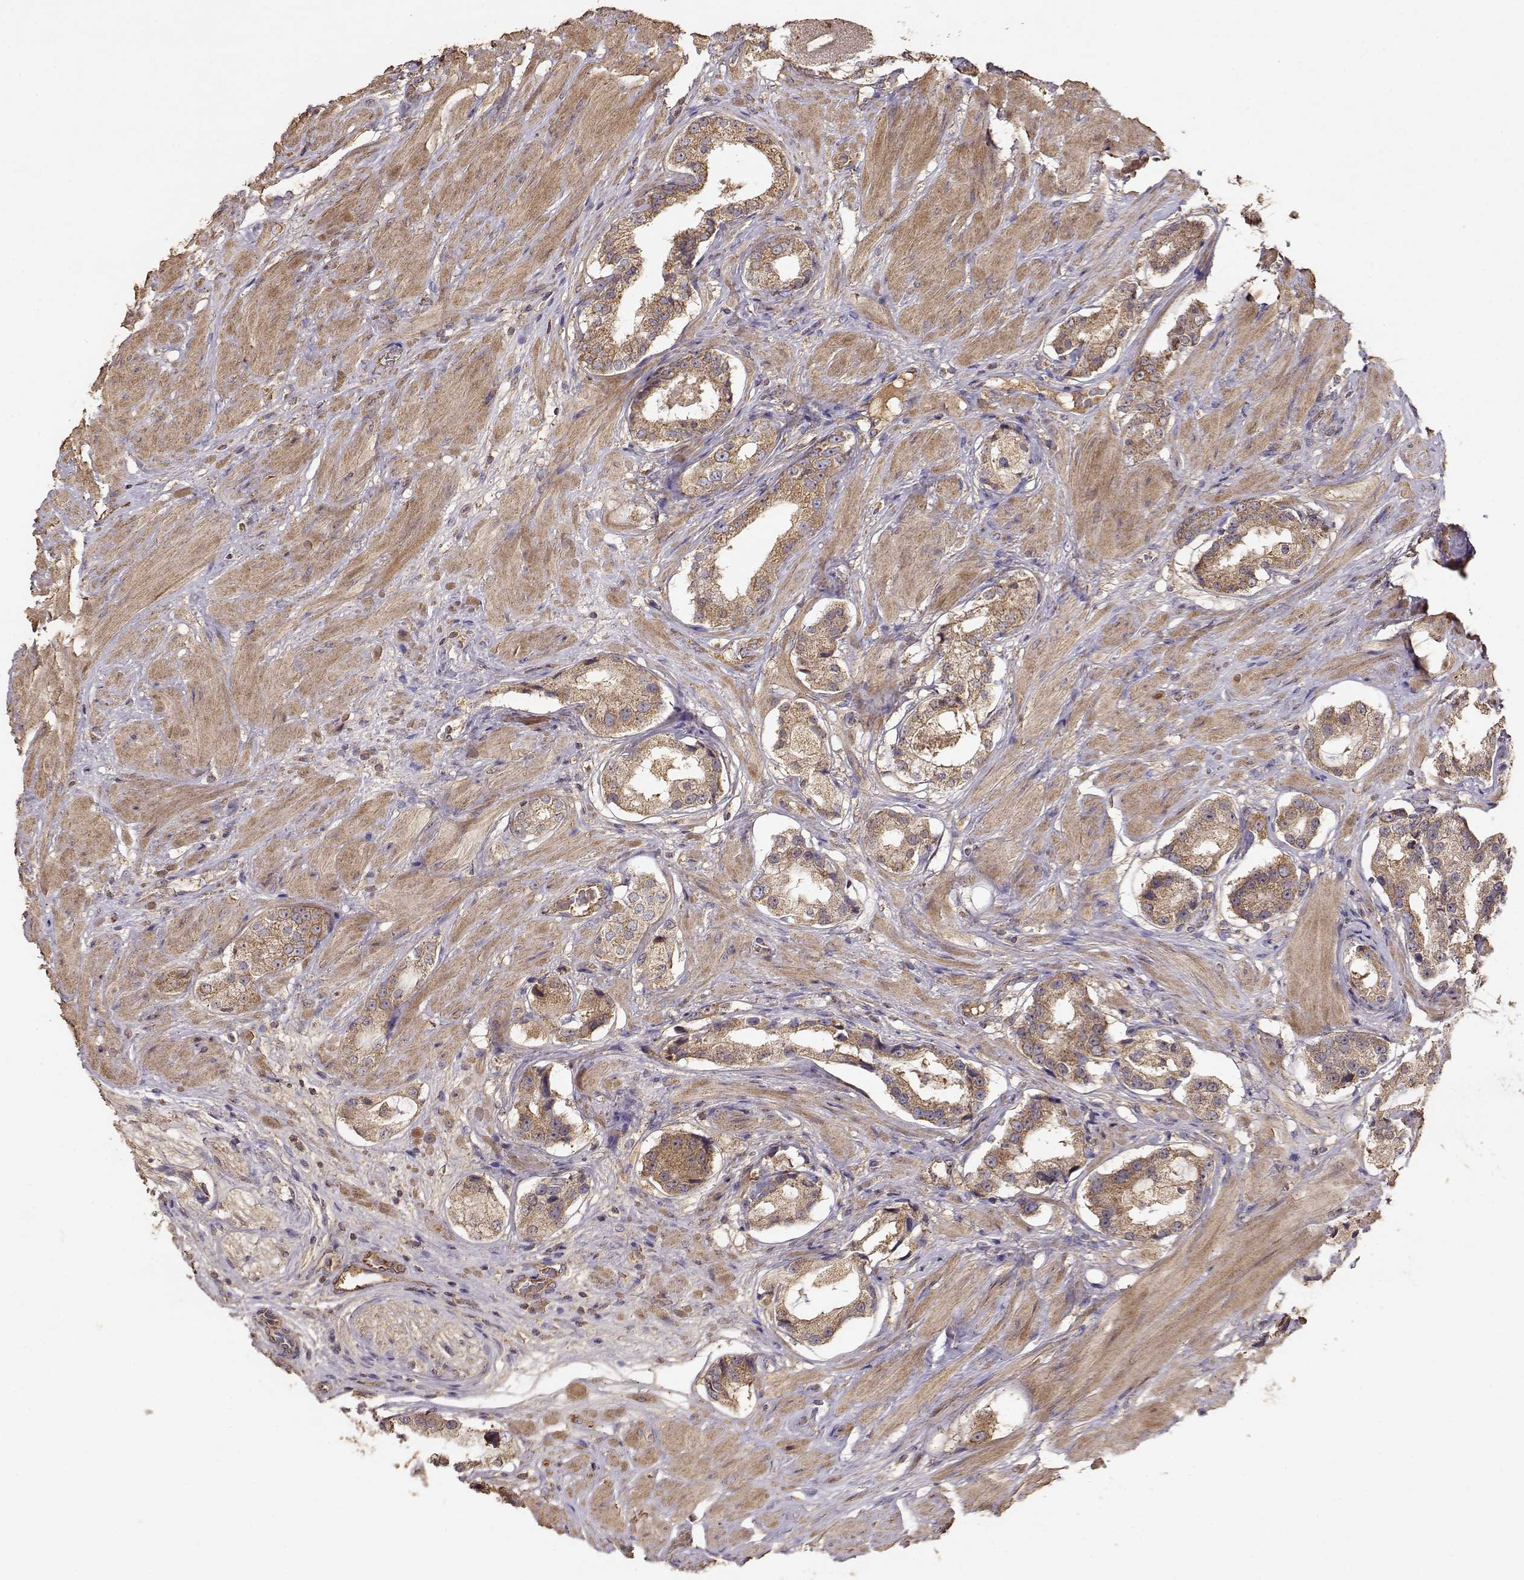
{"staining": {"intensity": "moderate", "quantity": ">75%", "location": "cytoplasmic/membranous"}, "tissue": "prostate cancer", "cell_type": "Tumor cells", "image_type": "cancer", "snomed": [{"axis": "morphology", "description": "Adenocarcinoma, Low grade"}, {"axis": "topography", "description": "Prostate"}], "caption": "This histopathology image reveals prostate cancer stained with immunohistochemistry to label a protein in brown. The cytoplasmic/membranous of tumor cells show moderate positivity for the protein. Nuclei are counter-stained blue.", "gene": "TARS3", "patient": {"sex": "male", "age": 60}}